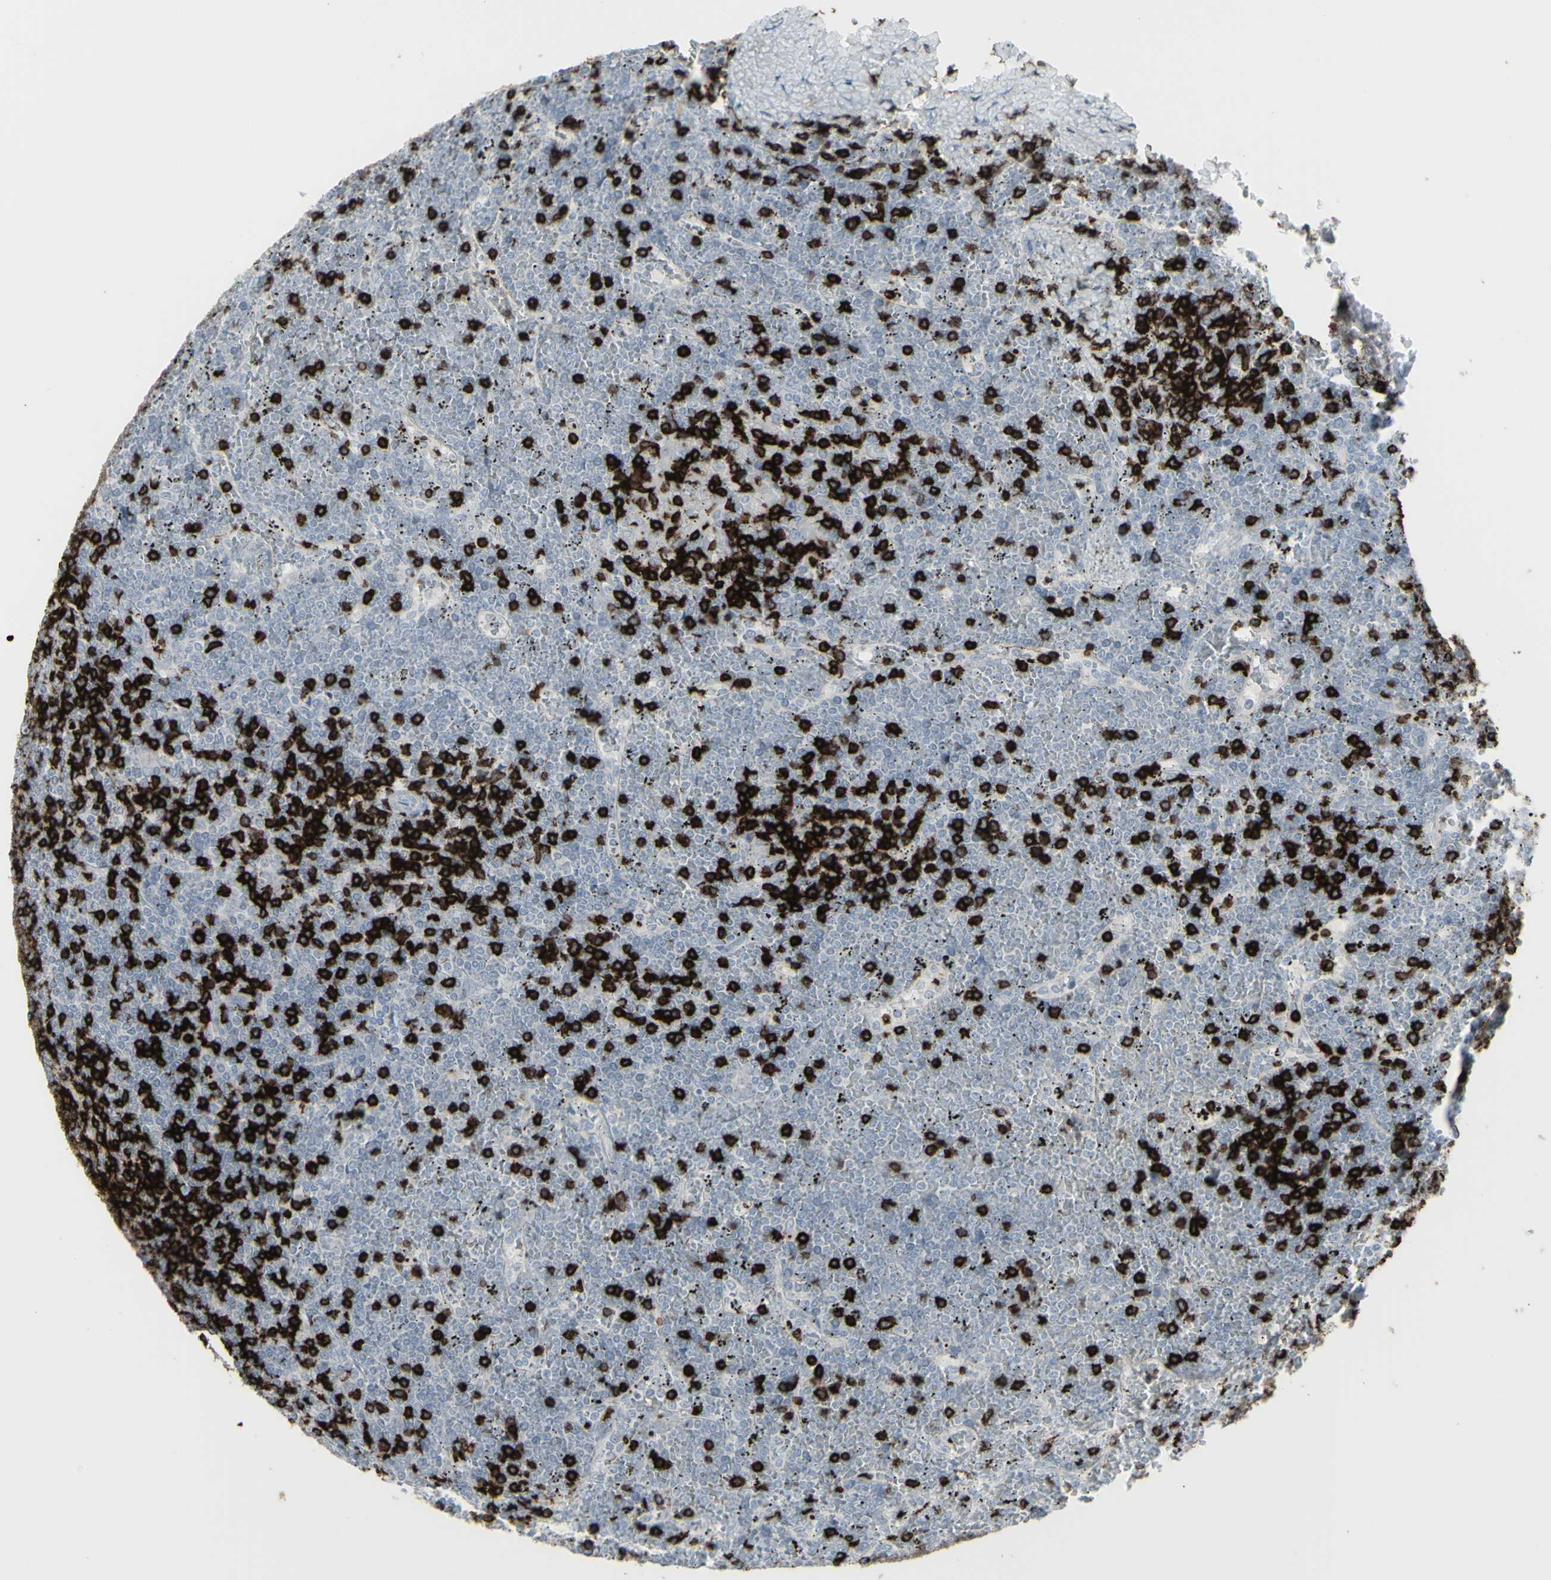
{"staining": {"intensity": "strong", "quantity": "<25%", "location": "cytoplasmic/membranous"}, "tissue": "lymphoma", "cell_type": "Tumor cells", "image_type": "cancer", "snomed": [{"axis": "morphology", "description": "Malignant lymphoma, non-Hodgkin's type, Low grade"}, {"axis": "topography", "description": "Spleen"}], "caption": "High-power microscopy captured an immunohistochemistry image of low-grade malignant lymphoma, non-Hodgkin's type, revealing strong cytoplasmic/membranous positivity in approximately <25% of tumor cells.", "gene": "CD247", "patient": {"sex": "female", "age": 19}}